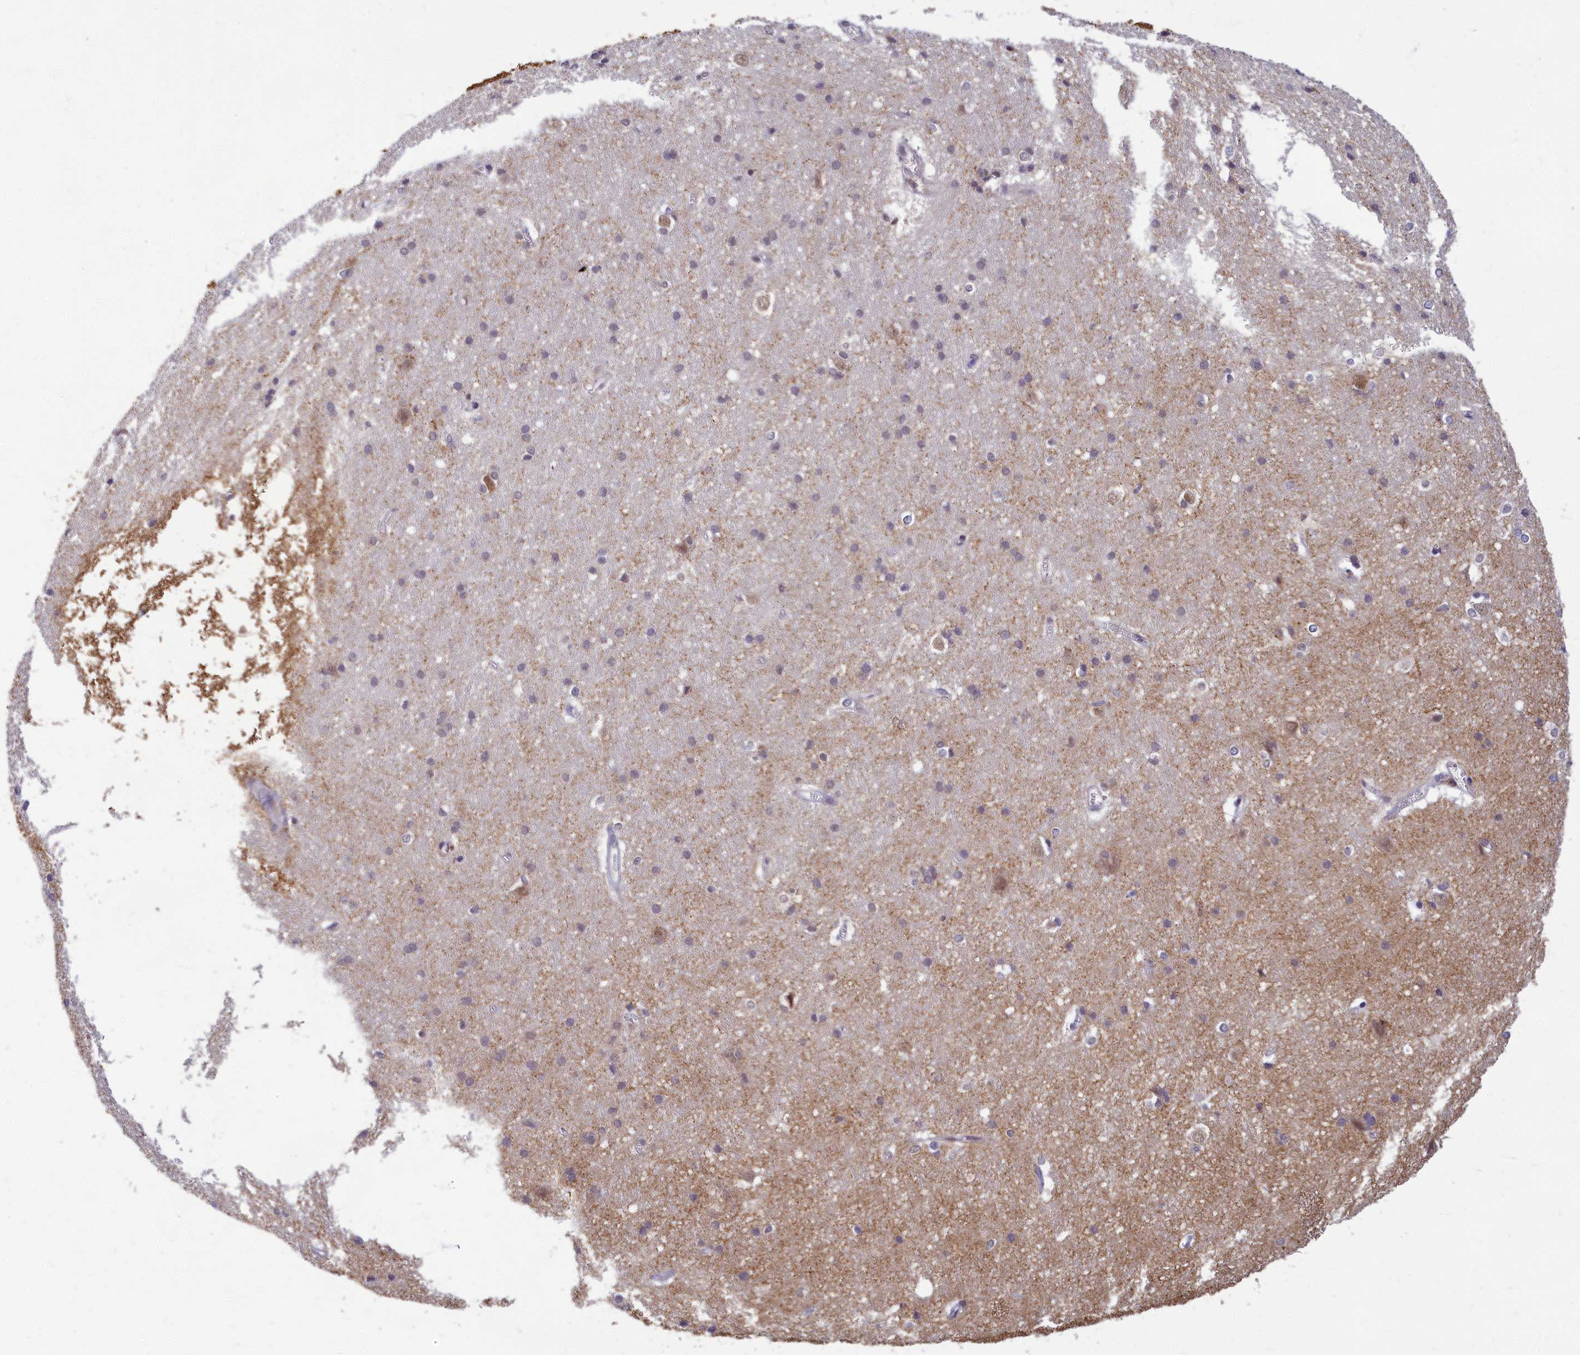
{"staining": {"intensity": "negative", "quantity": "none", "location": "none"}, "tissue": "cerebral cortex", "cell_type": "Endothelial cells", "image_type": "normal", "snomed": [{"axis": "morphology", "description": "Normal tissue, NOS"}, {"axis": "topography", "description": "Cerebral cortex"}], "caption": "High power microscopy micrograph of an immunohistochemistry image of normal cerebral cortex, revealing no significant positivity in endothelial cells.", "gene": "EARS2", "patient": {"sex": "male", "age": 54}}